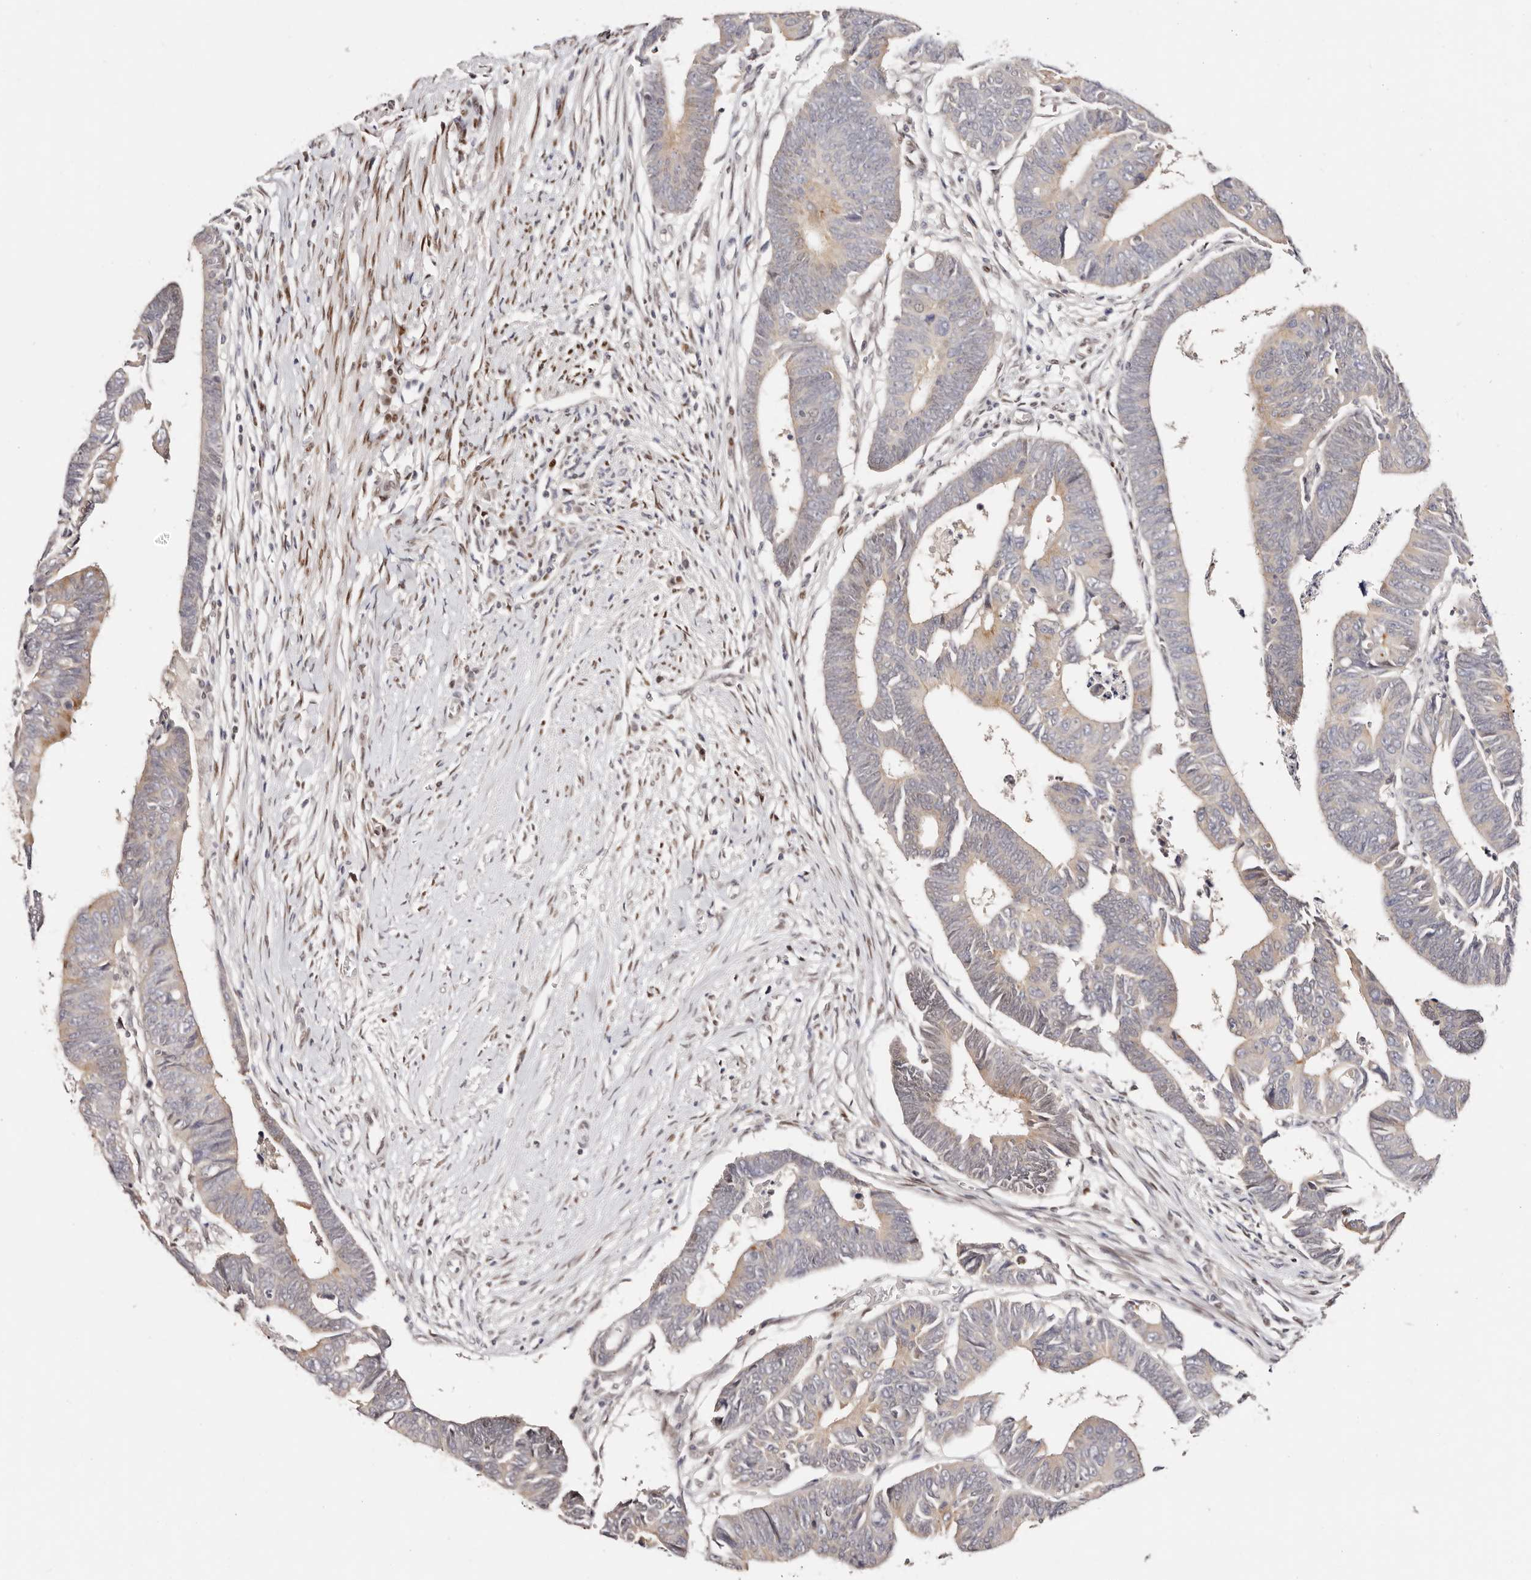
{"staining": {"intensity": "weak", "quantity": "<25%", "location": "cytoplasmic/membranous"}, "tissue": "colorectal cancer", "cell_type": "Tumor cells", "image_type": "cancer", "snomed": [{"axis": "morphology", "description": "Adenocarcinoma, NOS"}, {"axis": "topography", "description": "Rectum"}], "caption": "Image shows no protein staining in tumor cells of colorectal cancer (adenocarcinoma) tissue. (DAB (3,3'-diaminobenzidine) immunohistochemistry visualized using brightfield microscopy, high magnification).", "gene": "IQGAP3", "patient": {"sex": "female", "age": 65}}